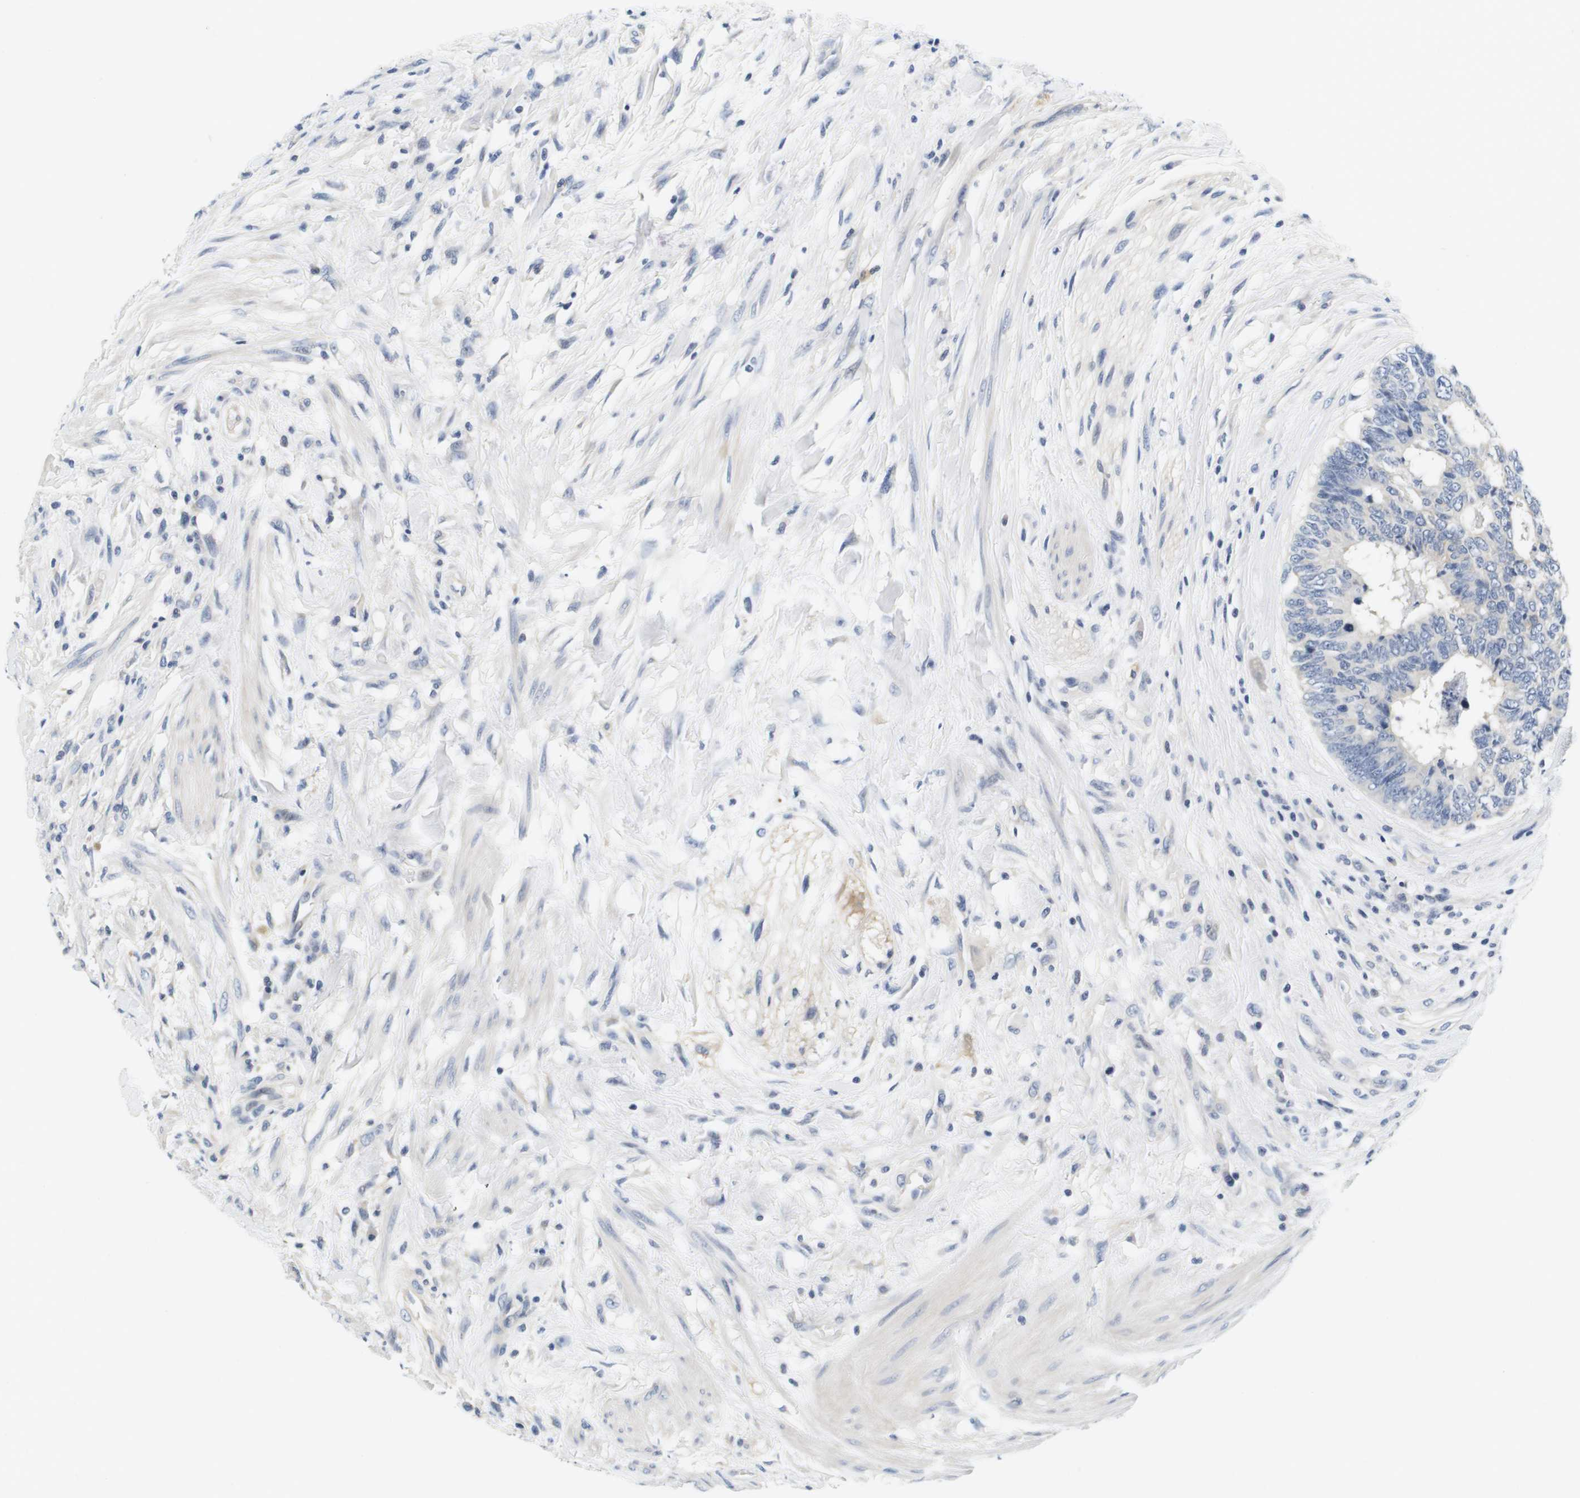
{"staining": {"intensity": "negative", "quantity": "none", "location": "none"}, "tissue": "colorectal cancer", "cell_type": "Tumor cells", "image_type": "cancer", "snomed": [{"axis": "morphology", "description": "Adenocarcinoma, NOS"}, {"axis": "topography", "description": "Rectum"}], "caption": "DAB (3,3'-diaminobenzidine) immunohistochemical staining of adenocarcinoma (colorectal) reveals no significant expression in tumor cells.", "gene": "KCNJ5", "patient": {"sex": "male", "age": 51}}